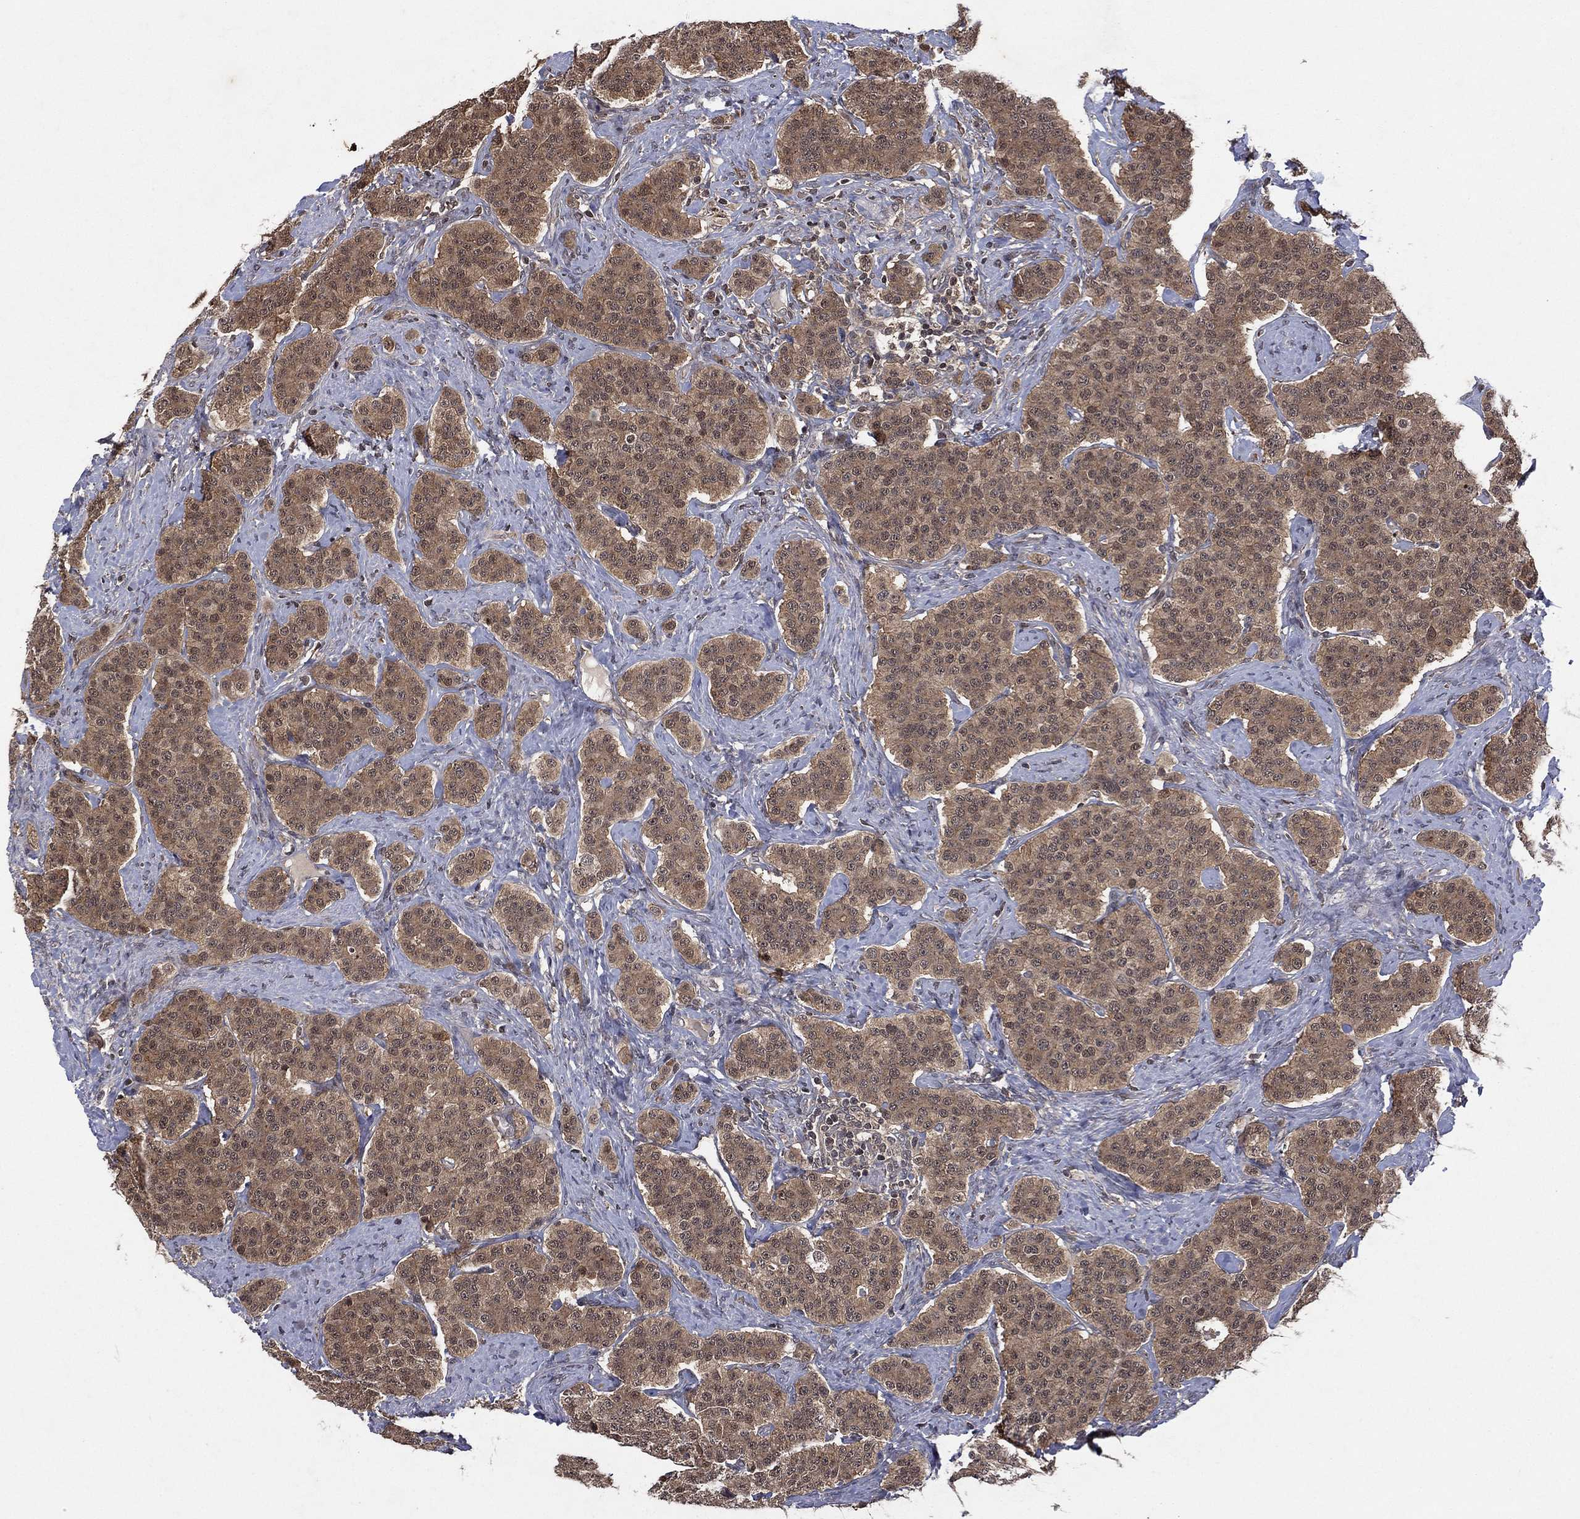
{"staining": {"intensity": "weak", "quantity": ">75%", "location": "cytoplasmic/membranous"}, "tissue": "carcinoid", "cell_type": "Tumor cells", "image_type": "cancer", "snomed": [{"axis": "morphology", "description": "Carcinoid, malignant, NOS"}, {"axis": "topography", "description": "Small intestine"}], "caption": "Protein staining by immunohistochemistry (IHC) shows weak cytoplasmic/membranous positivity in about >75% of tumor cells in carcinoid. (DAB = brown stain, brightfield microscopy at high magnification).", "gene": "ATG4B", "patient": {"sex": "female", "age": 58}}